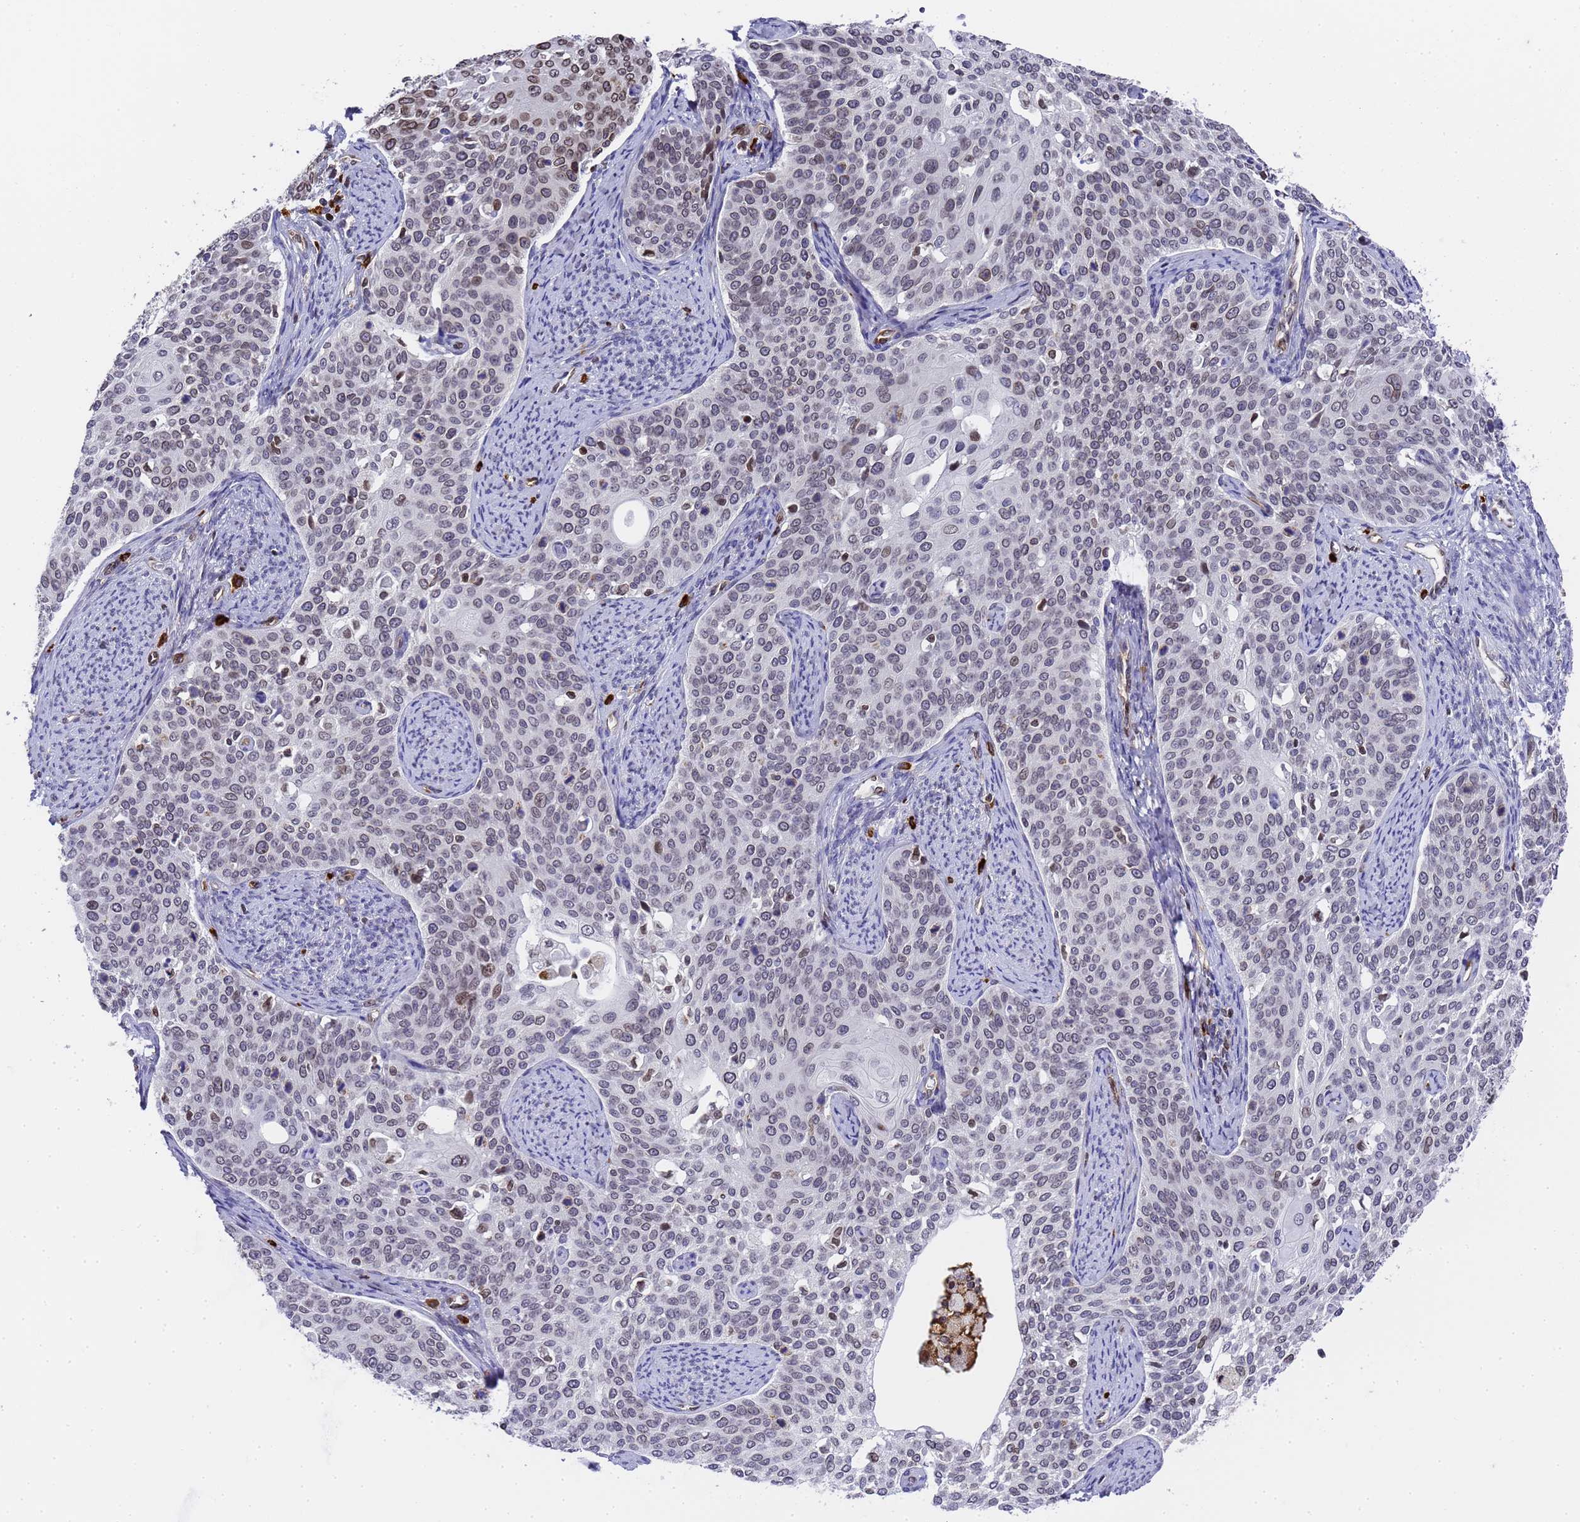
{"staining": {"intensity": "weak", "quantity": "<25%", "location": "nuclear"}, "tissue": "cervical cancer", "cell_type": "Tumor cells", "image_type": "cancer", "snomed": [{"axis": "morphology", "description": "Squamous cell carcinoma, NOS"}, {"axis": "topography", "description": "Cervix"}], "caption": "Cervical squamous cell carcinoma was stained to show a protein in brown. There is no significant expression in tumor cells.", "gene": "IGFBP7", "patient": {"sex": "female", "age": 44}}